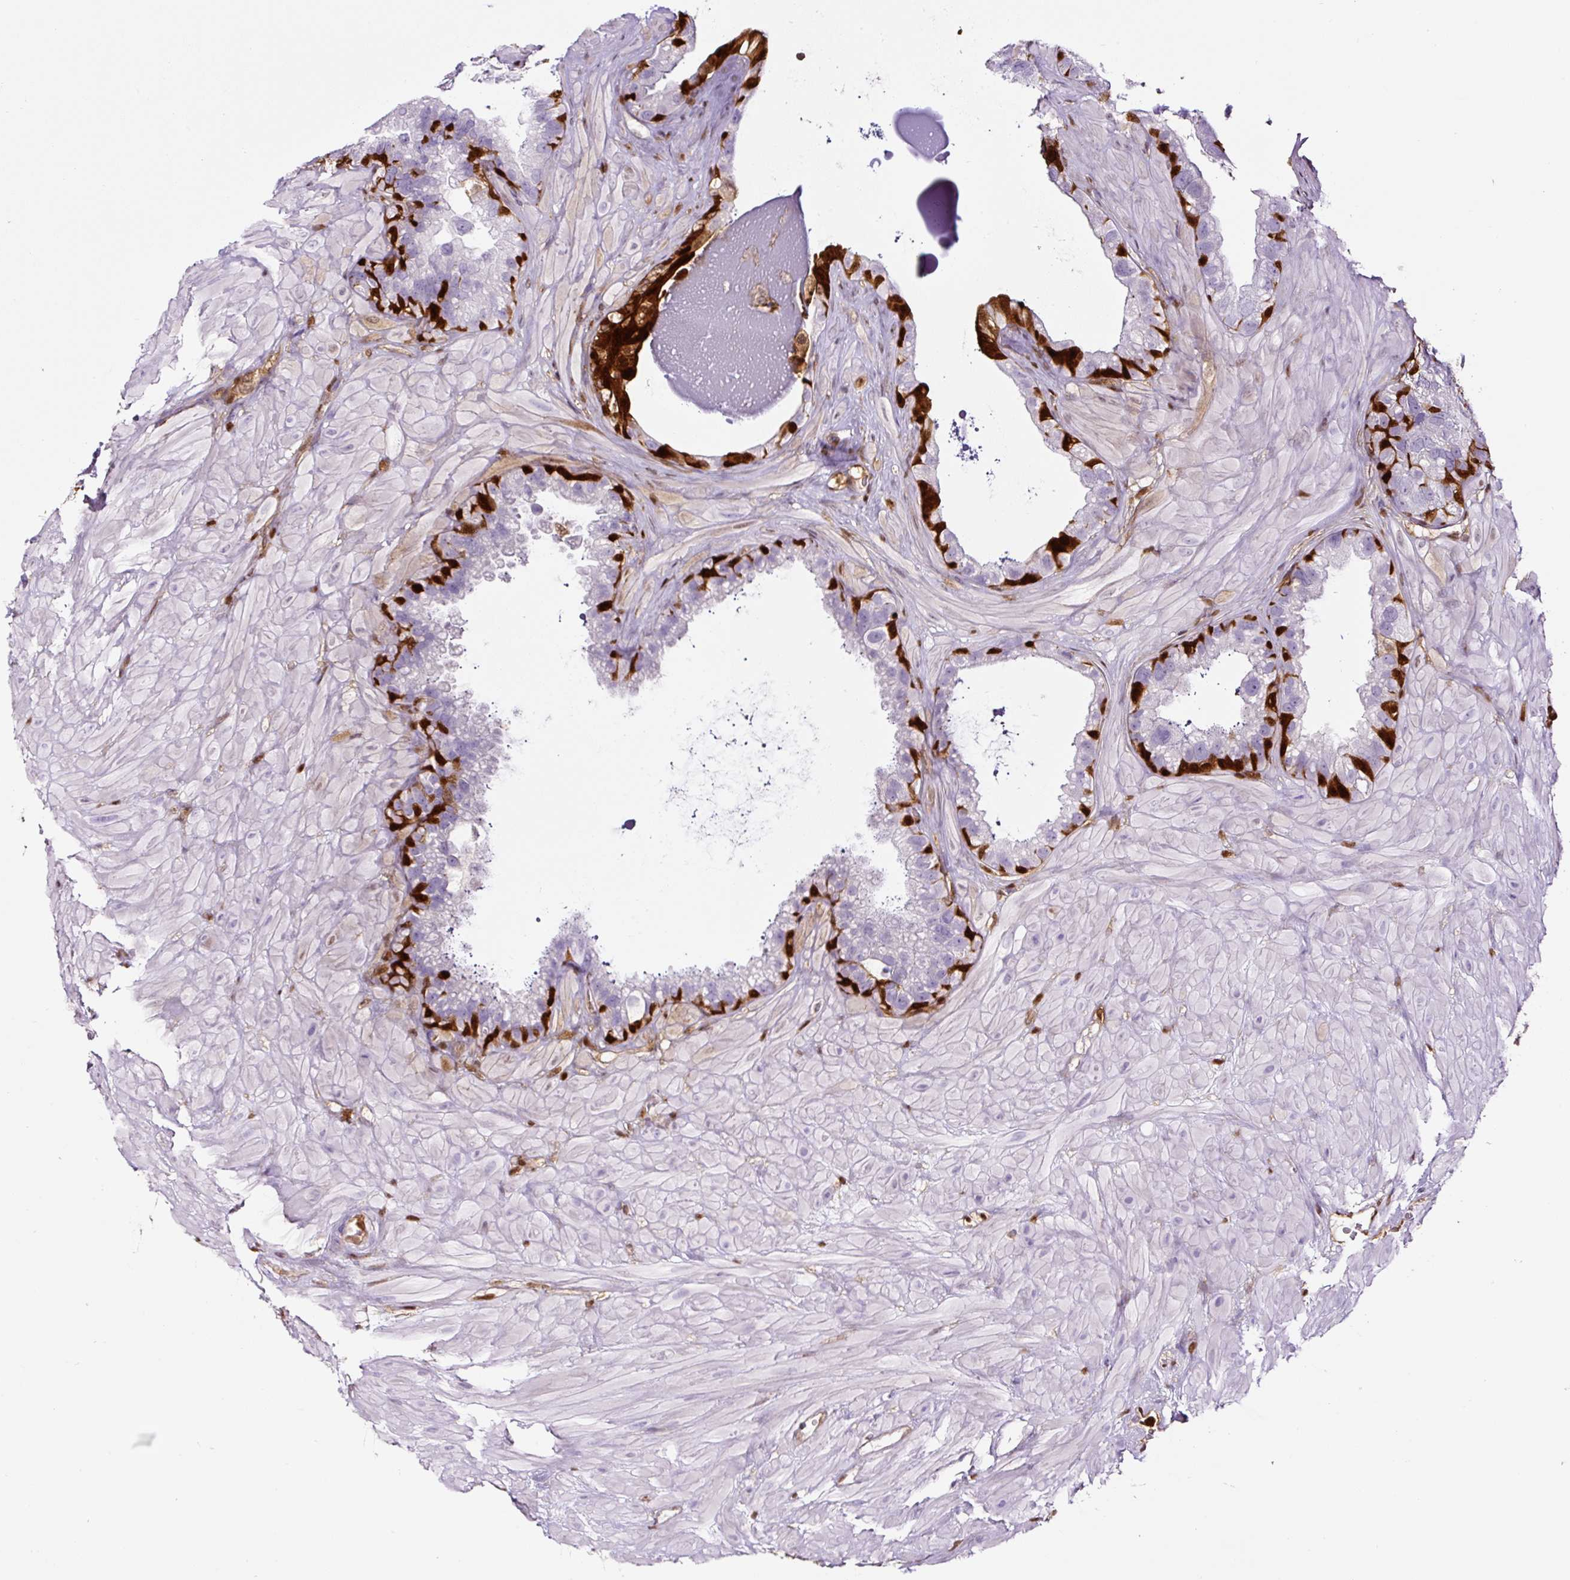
{"staining": {"intensity": "strong", "quantity": "<25%", "location": "cytoplasmic/membranous,nuclear"}, "tissue": "seminal vesicle", "cell_type": "Glandular cells", "image_type": "normal", "snomed": [{"axis": "morphology", "description": "Normal tissue, NOS"}, {"axis": "topography", "description": "Seminal veicle"}, {"axis": "topography", "description": "Peripheral nerve tissue"}], "caption": "Protein staining of unremarkable seminal vesicle demonstrates strong cytoplasmic/membranous,nuclear positivity in approximately <25% of glandular cells.", "gene": "ANXA1", "patient": {"sex": "male", "age": 76}}